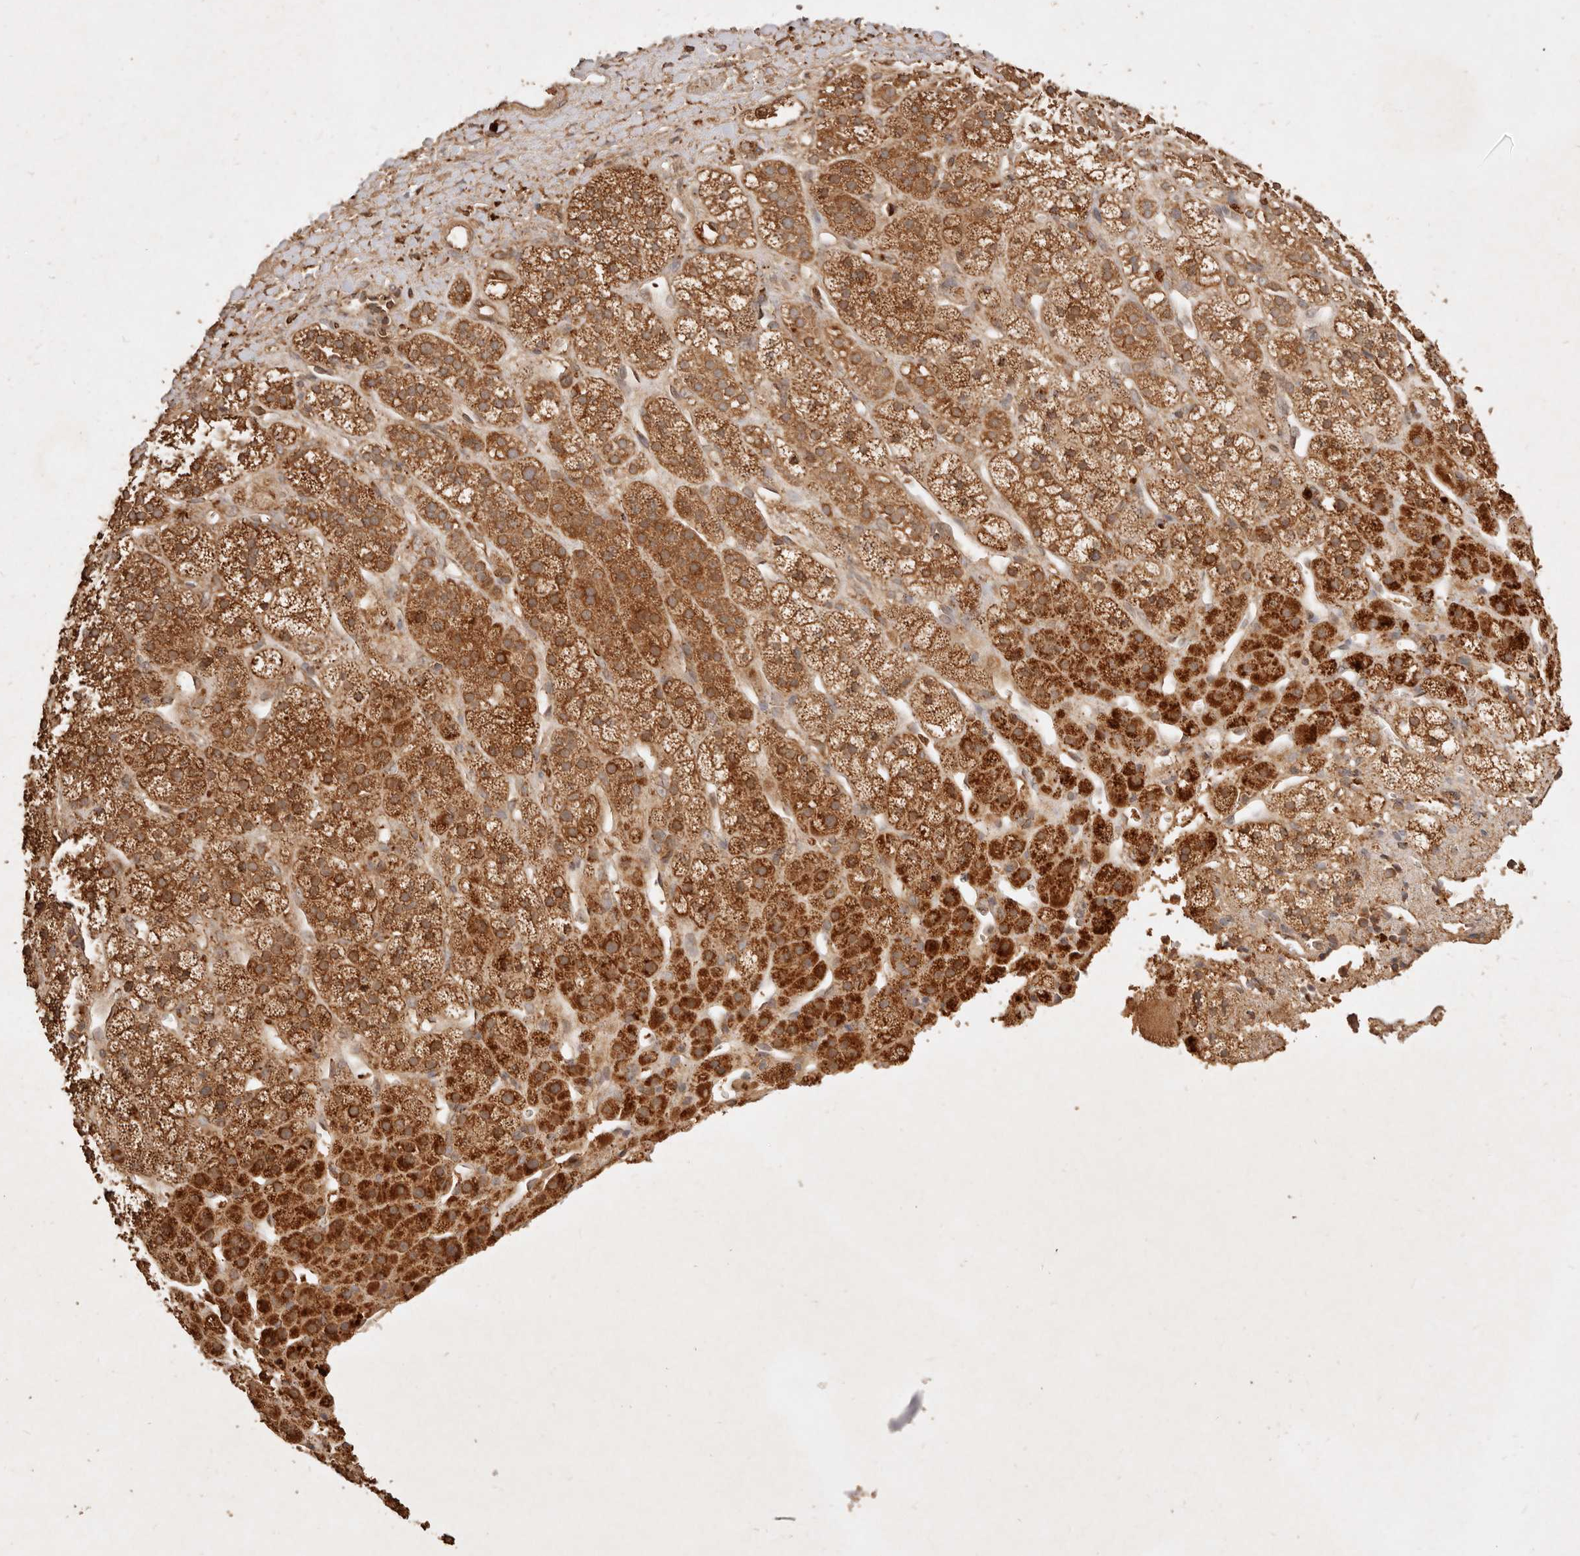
{"staining": {"intensity": "strong", "quantity": ">75%", "location": "cytoplasmic/membranous"}, "tissue": "adrenal gland", "cell_type": "Glandular cells", "image_type": "normal", "snomed": [{"axis": "morphology", "description": "Normal tissue, NOS"}, {"axis": "topography", "description": "Adrenal gland"}], "caption": "Immunohistochemistry (DAB) staining of unremarkable human adrenal gland exhibits strong cytoplasmic/membranous protein staining in about >75% of glandular cells.", "gene": "FAM180B", "patient": {"sex": "male", "age": 56}}